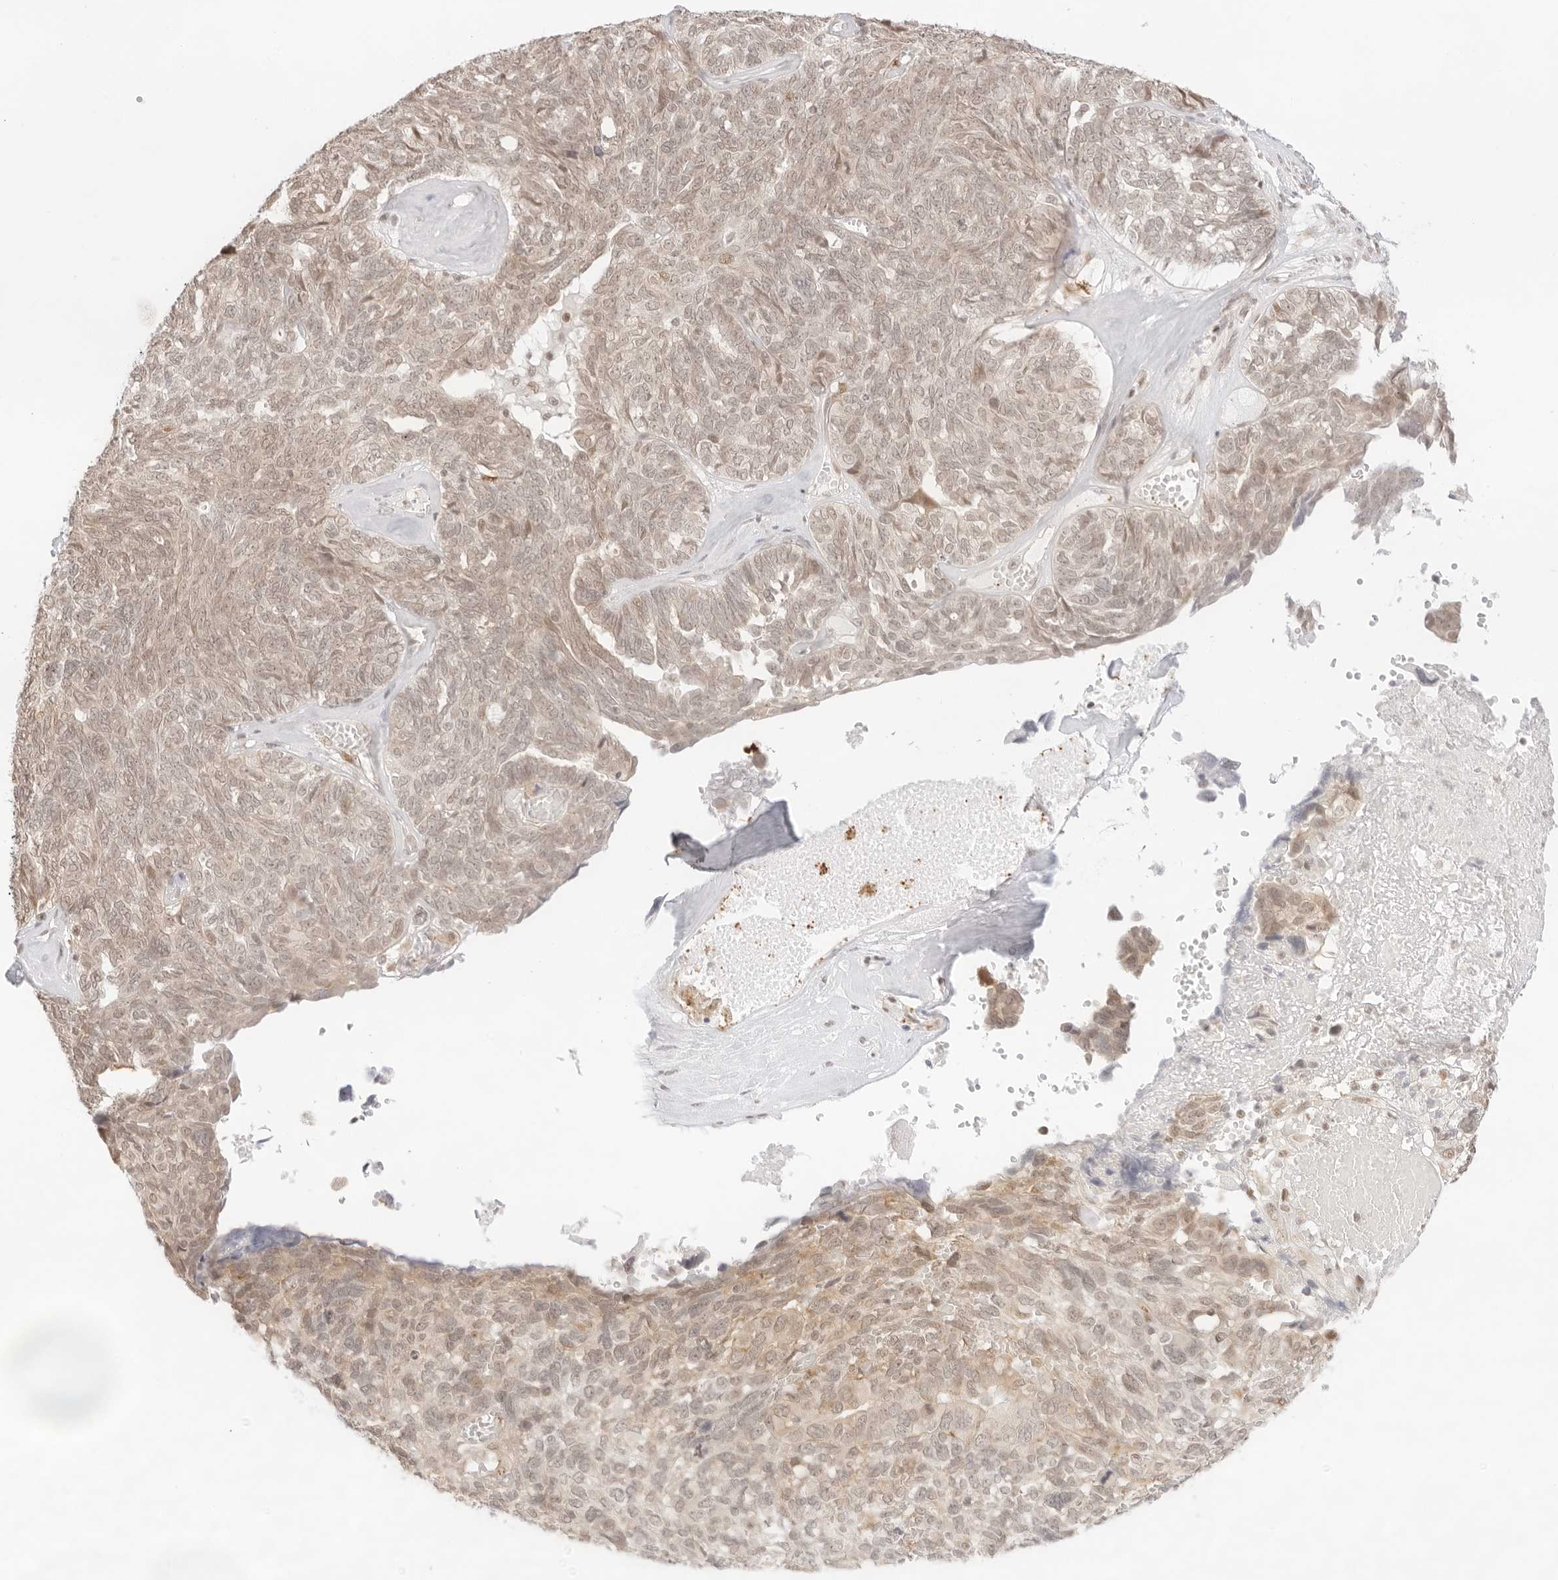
{"staining": {"intensity": "weak", "quantity": ">75%", "location": "cytoplasmic/membranous,nuclear"}, "tissue": "ovarian cancer", "cell_type": "Tumor cells", "image_type": "cancer", "snomed": [{"axis": "morphology", "description": "Cystadenocarcinoma, serous, NOS"}, {"axis": "topography", "description": "Ovary"}], "caption": "An image showing weak cytoplasmic/membranous and nuclear expression in about >75% of tumor cells in ovarian cancer (serous cystadenocarcinoma), as visualized by brown immunohistochemical staining.", "gene": "GNAS", "patient": {"sex": "female", "age": 79}}